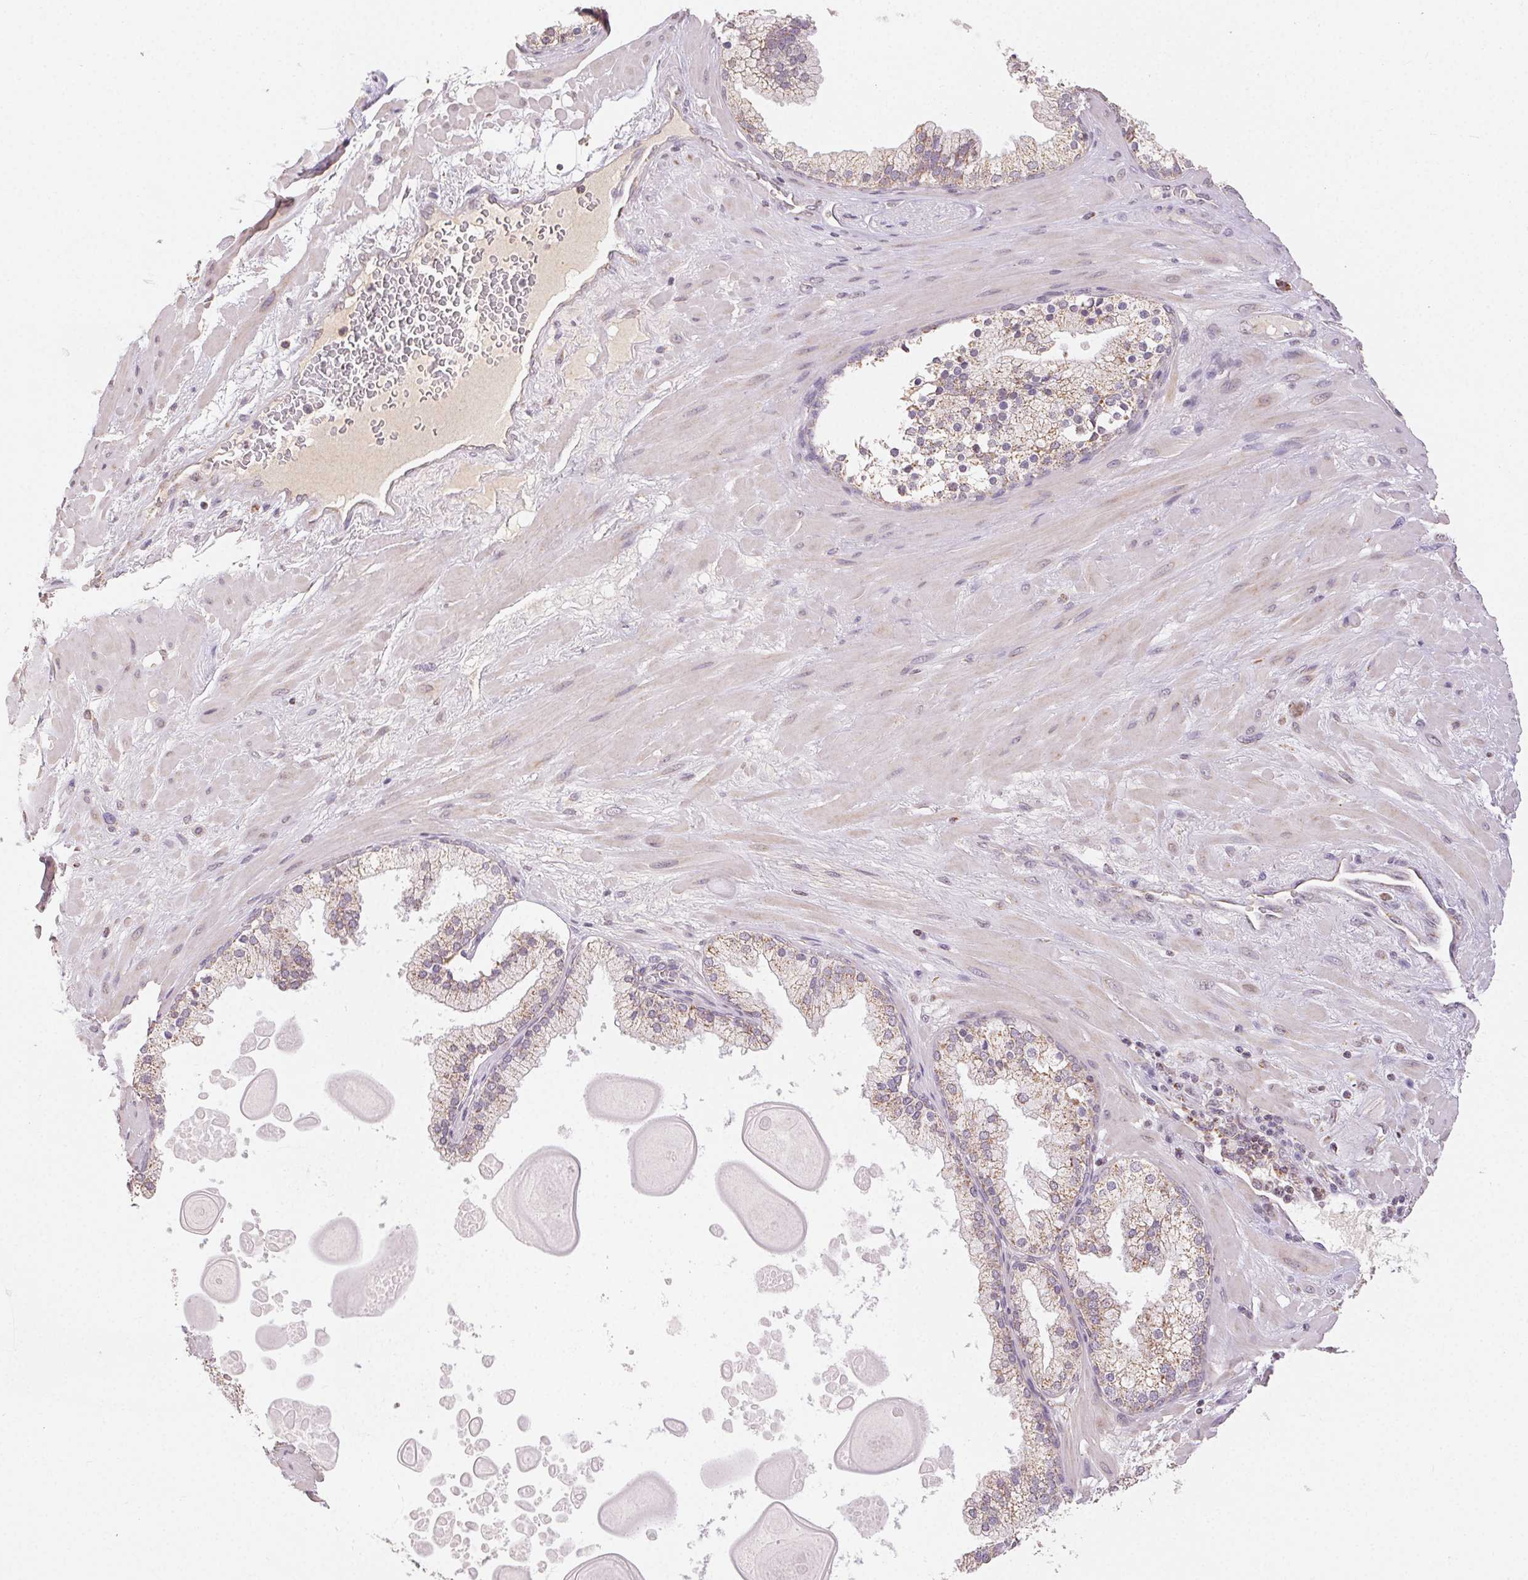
{"staining": {"intensity": "negative", "quantity": "none", "location": "none"}, "tissue": "adipose tissue", "cell_type": "Adipocytes", "image_type": "normal", "snomed": [{"axis": "morphology", "description": "Normal tissue, NOS"}, {"axis": "topography", "description": "Prostate"}, {"axis": "topography", "description": "Peripheral nerve tissue"}], "caption": "Immunohistochemistry (IHC) histopathology image of normal adipose tissue stained for a protein (brown), which demonstrates no staining in adipocytes.", "gene": "CLASP1", "patient": {"sex": "male", "age": 61}}